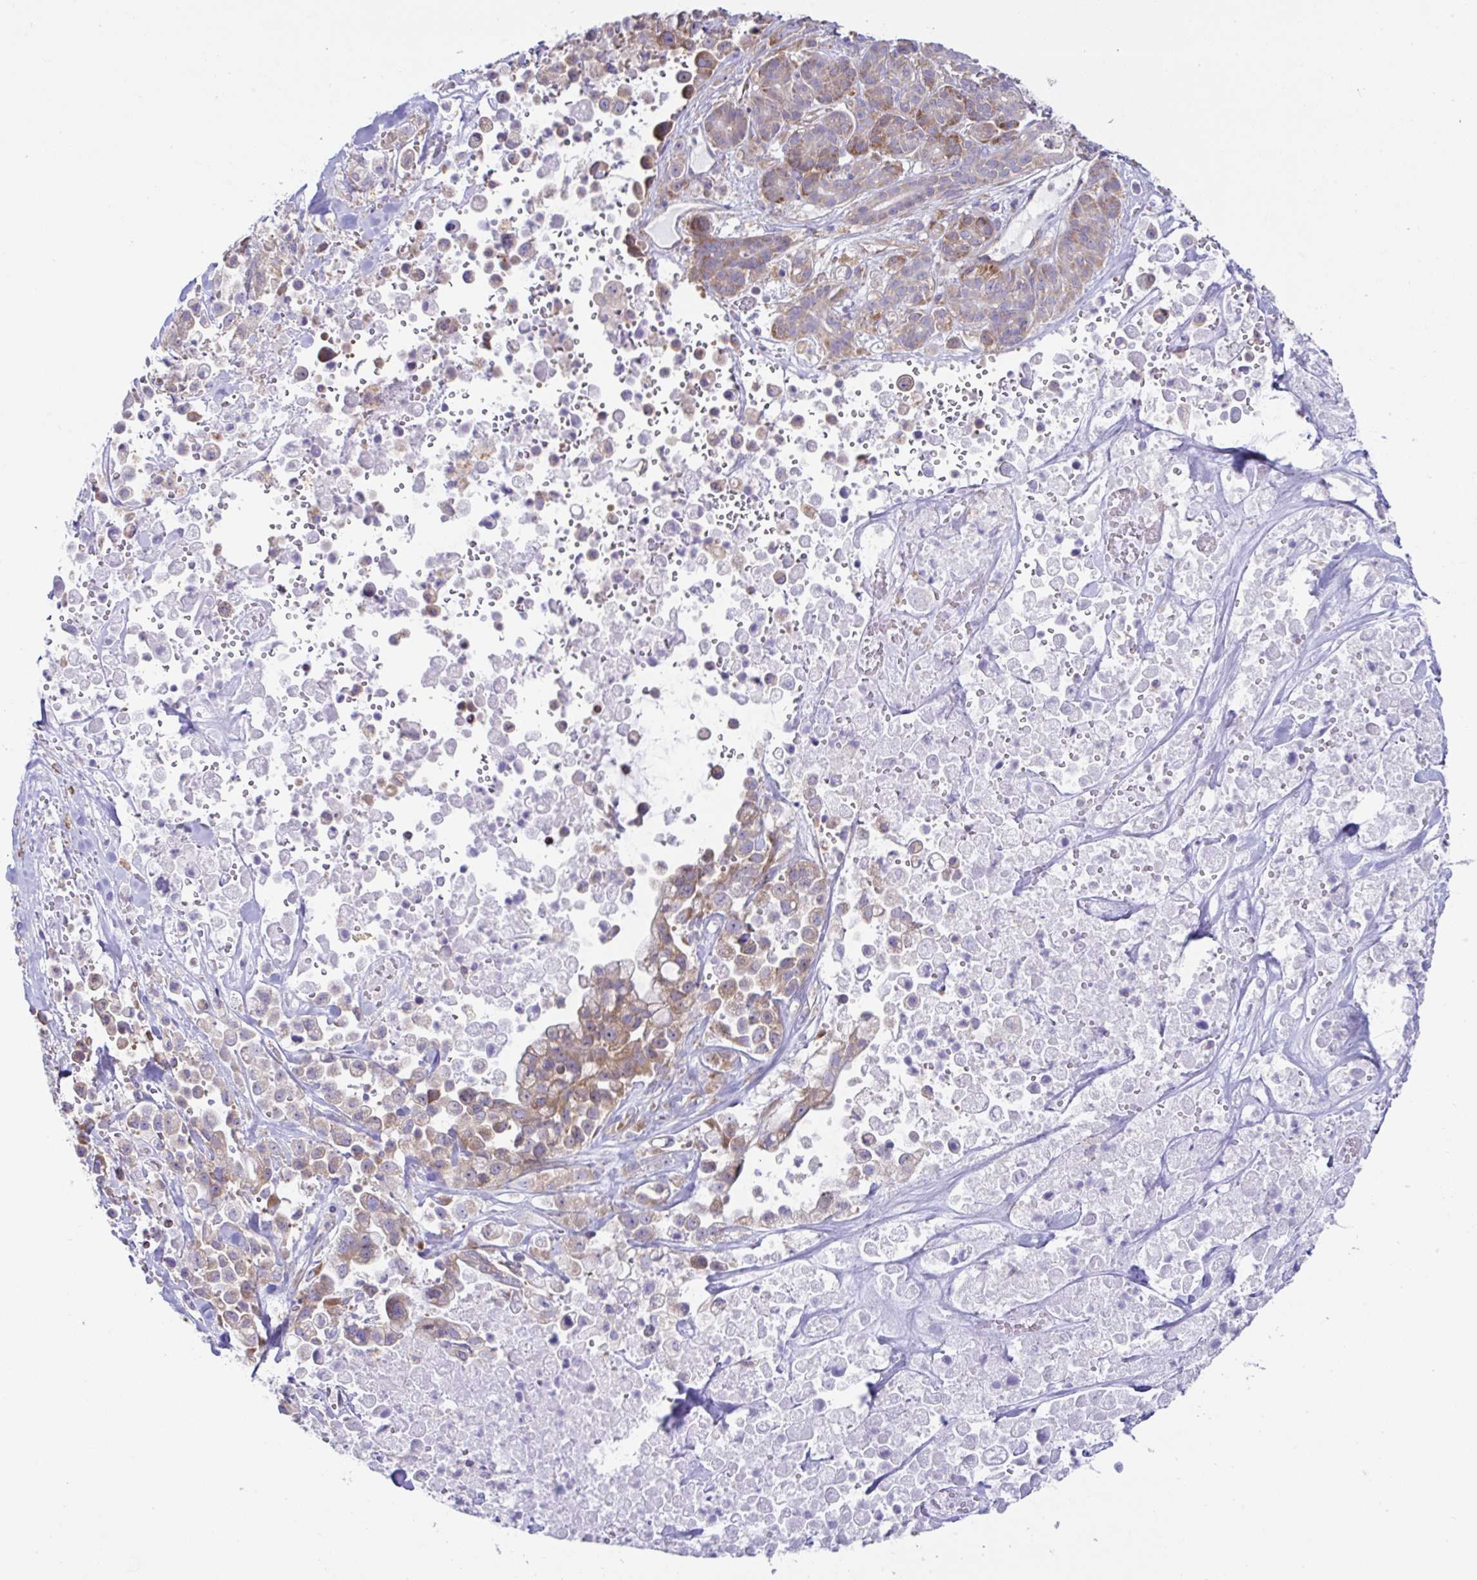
{"staining": {"intensity": "moderate", "quantity": "25%-75%", "location": "cytoplasmic/membranous"}, "tissue": "pancreatic cancer", "cell_type": "Tumor cells", "image_type": "cancer", "snomed": [{"axis": "morphology", "description": "Adenocarcinoma, NOS"}, {"axis": "topography", "description": "Pancreas"}], "caption": "Human adenocarcinoma (pancreatic) stained for a protein (brown) displays moderate cytoplasmic/membranous positive expression in about 25%-75% of tumor cells.", "gene": "FAU", "patient": {"sex": "male", "age": 44}}